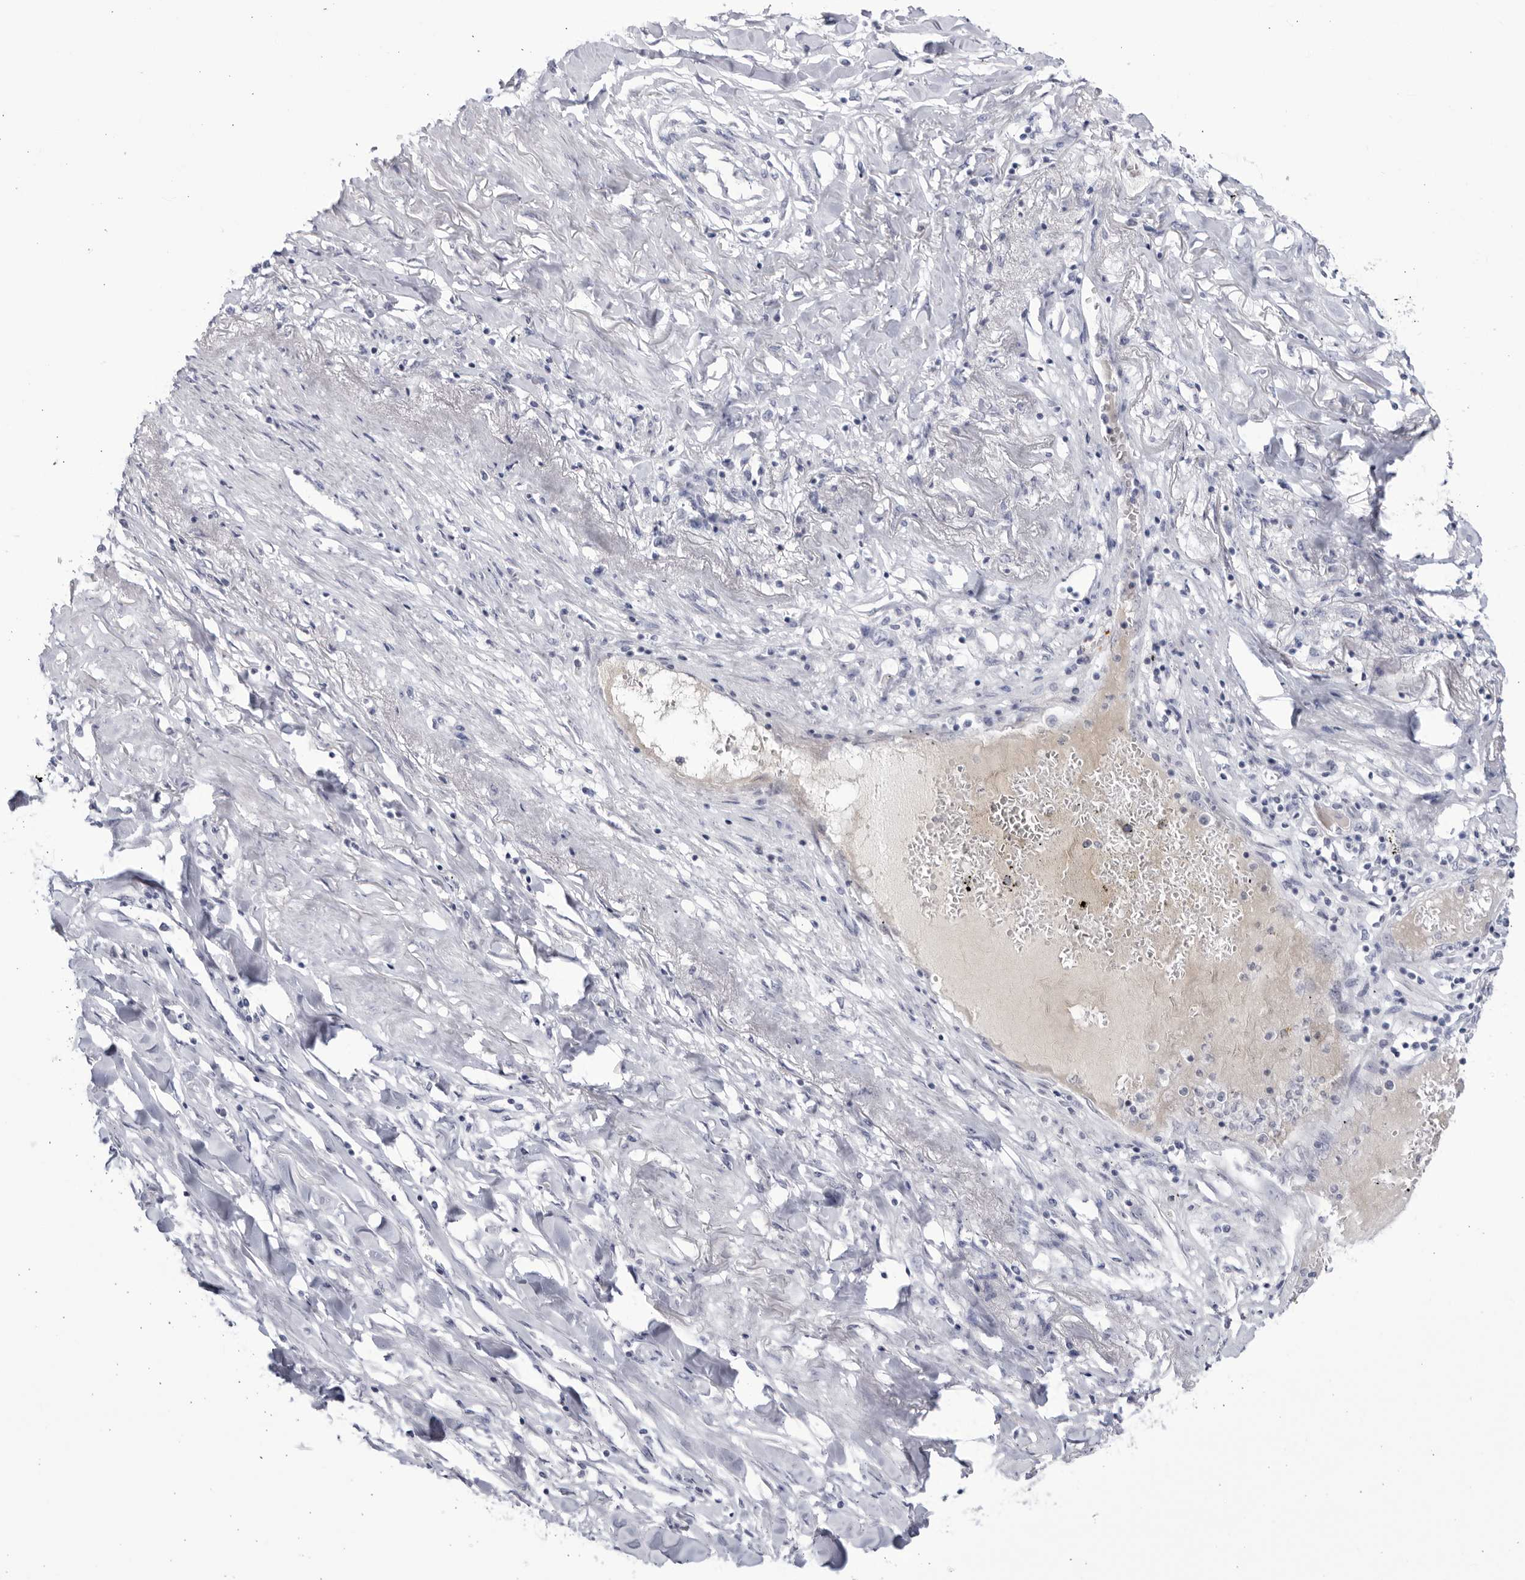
{"staining": {"intensity": "negative", "quantity": "none", "location": "none"}, "tissue": "lung cancer", "cell_type": "Tumor cells", "image_type": "cancer", "snomed": [{"axis": "morphology", "description": "Squamous cell carcinoma, NOS"}, {"axis": "topography", "description": "Lung"}], "caption": "Lung cancer was stained to show a protein in brown. There is no significant staining in tumor cells.", "gene": "CNBD1", "patient": {"sex": "female", "age": 63}}